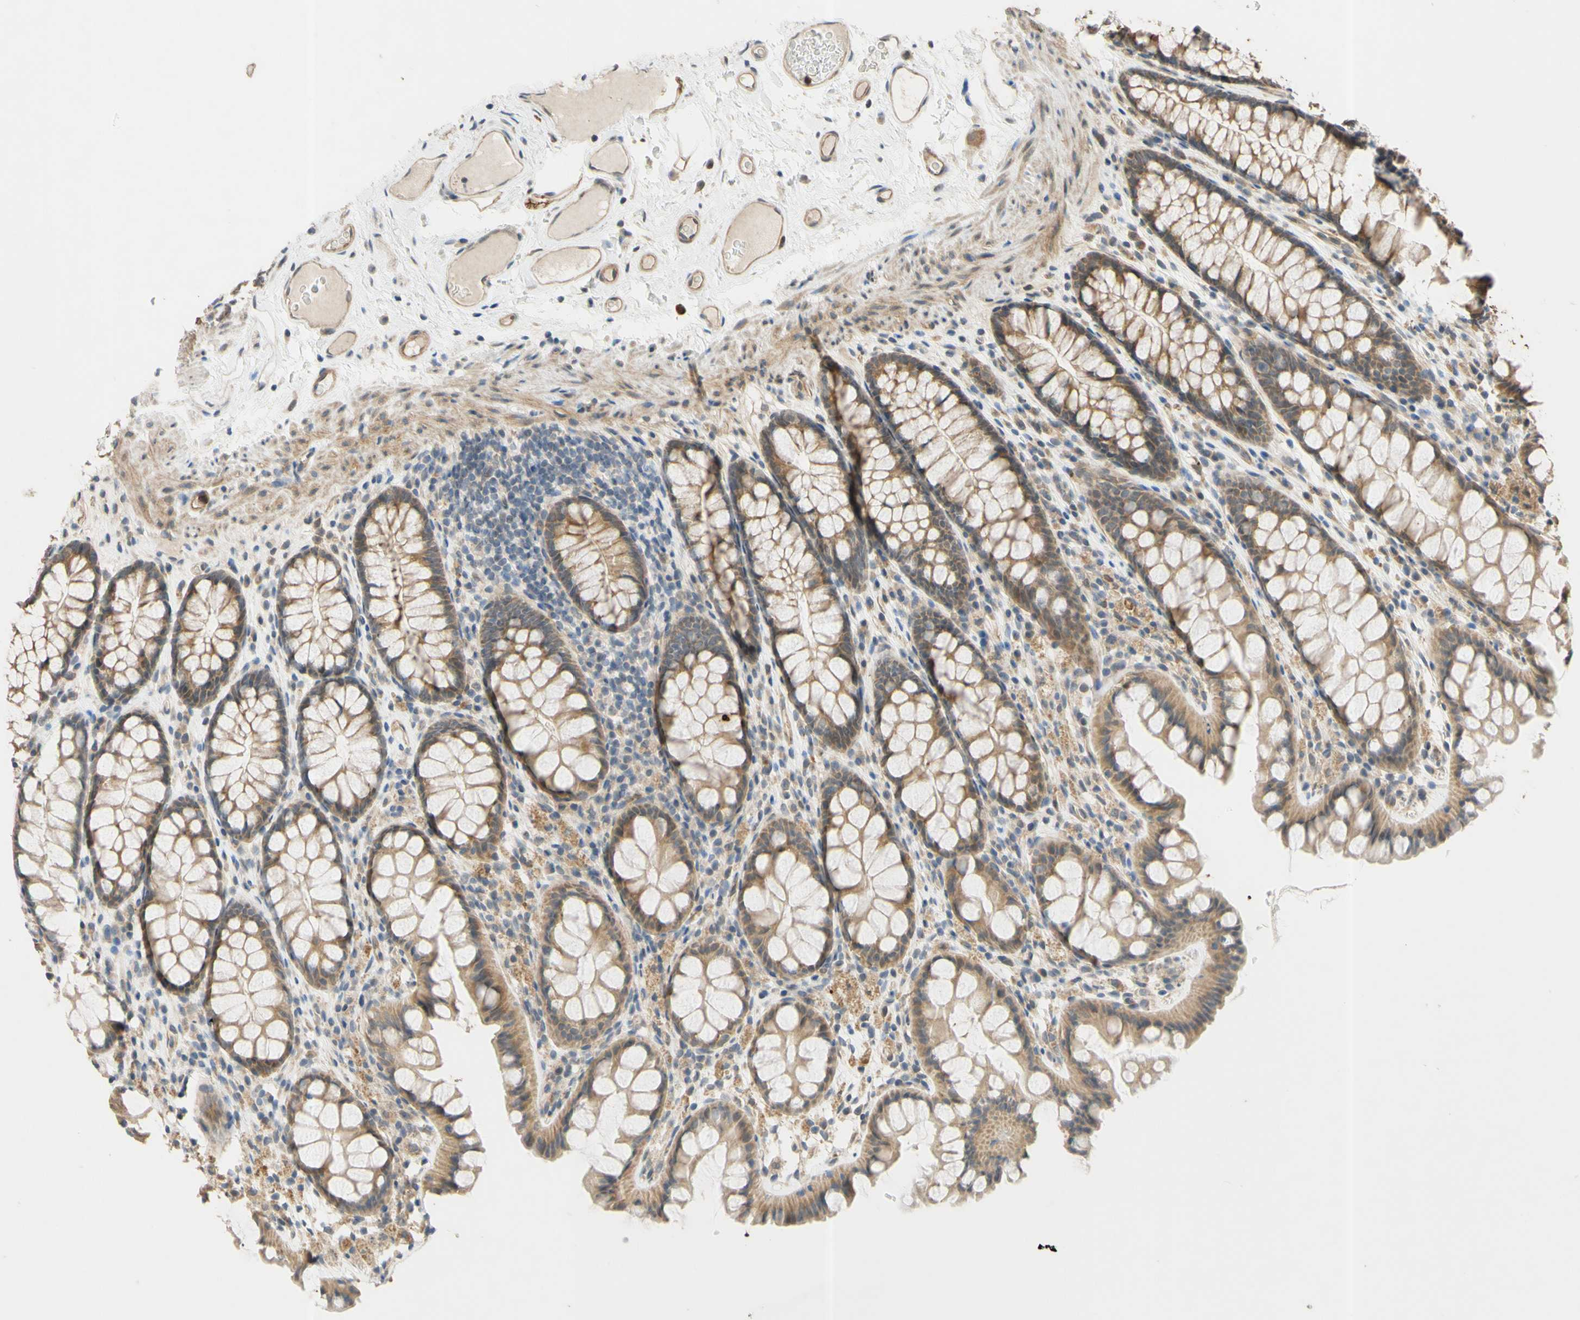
{"staining": {"intensity": "moderate", "quantity": ">75%", "location": "cytoplasmic/membranous"}, "tissue": "colon", "cell_type": "Endothelial cells", "image_type": "normal", "snomed": [{"axis": "morphology", "description": "Normal tissue, NOS"}, {"axis": "topography", "description": "Colon"}], "caption": "This image exhibits normal colon stained with immunohistochemistry to label a protein in brown. The cytoplasmic/membranous of endothelial cells show moderate positivity for the protein. Nuclei are counter-stained blue.", "gene": "GATA1", "patient": {"sex": "female", "age": 55}}